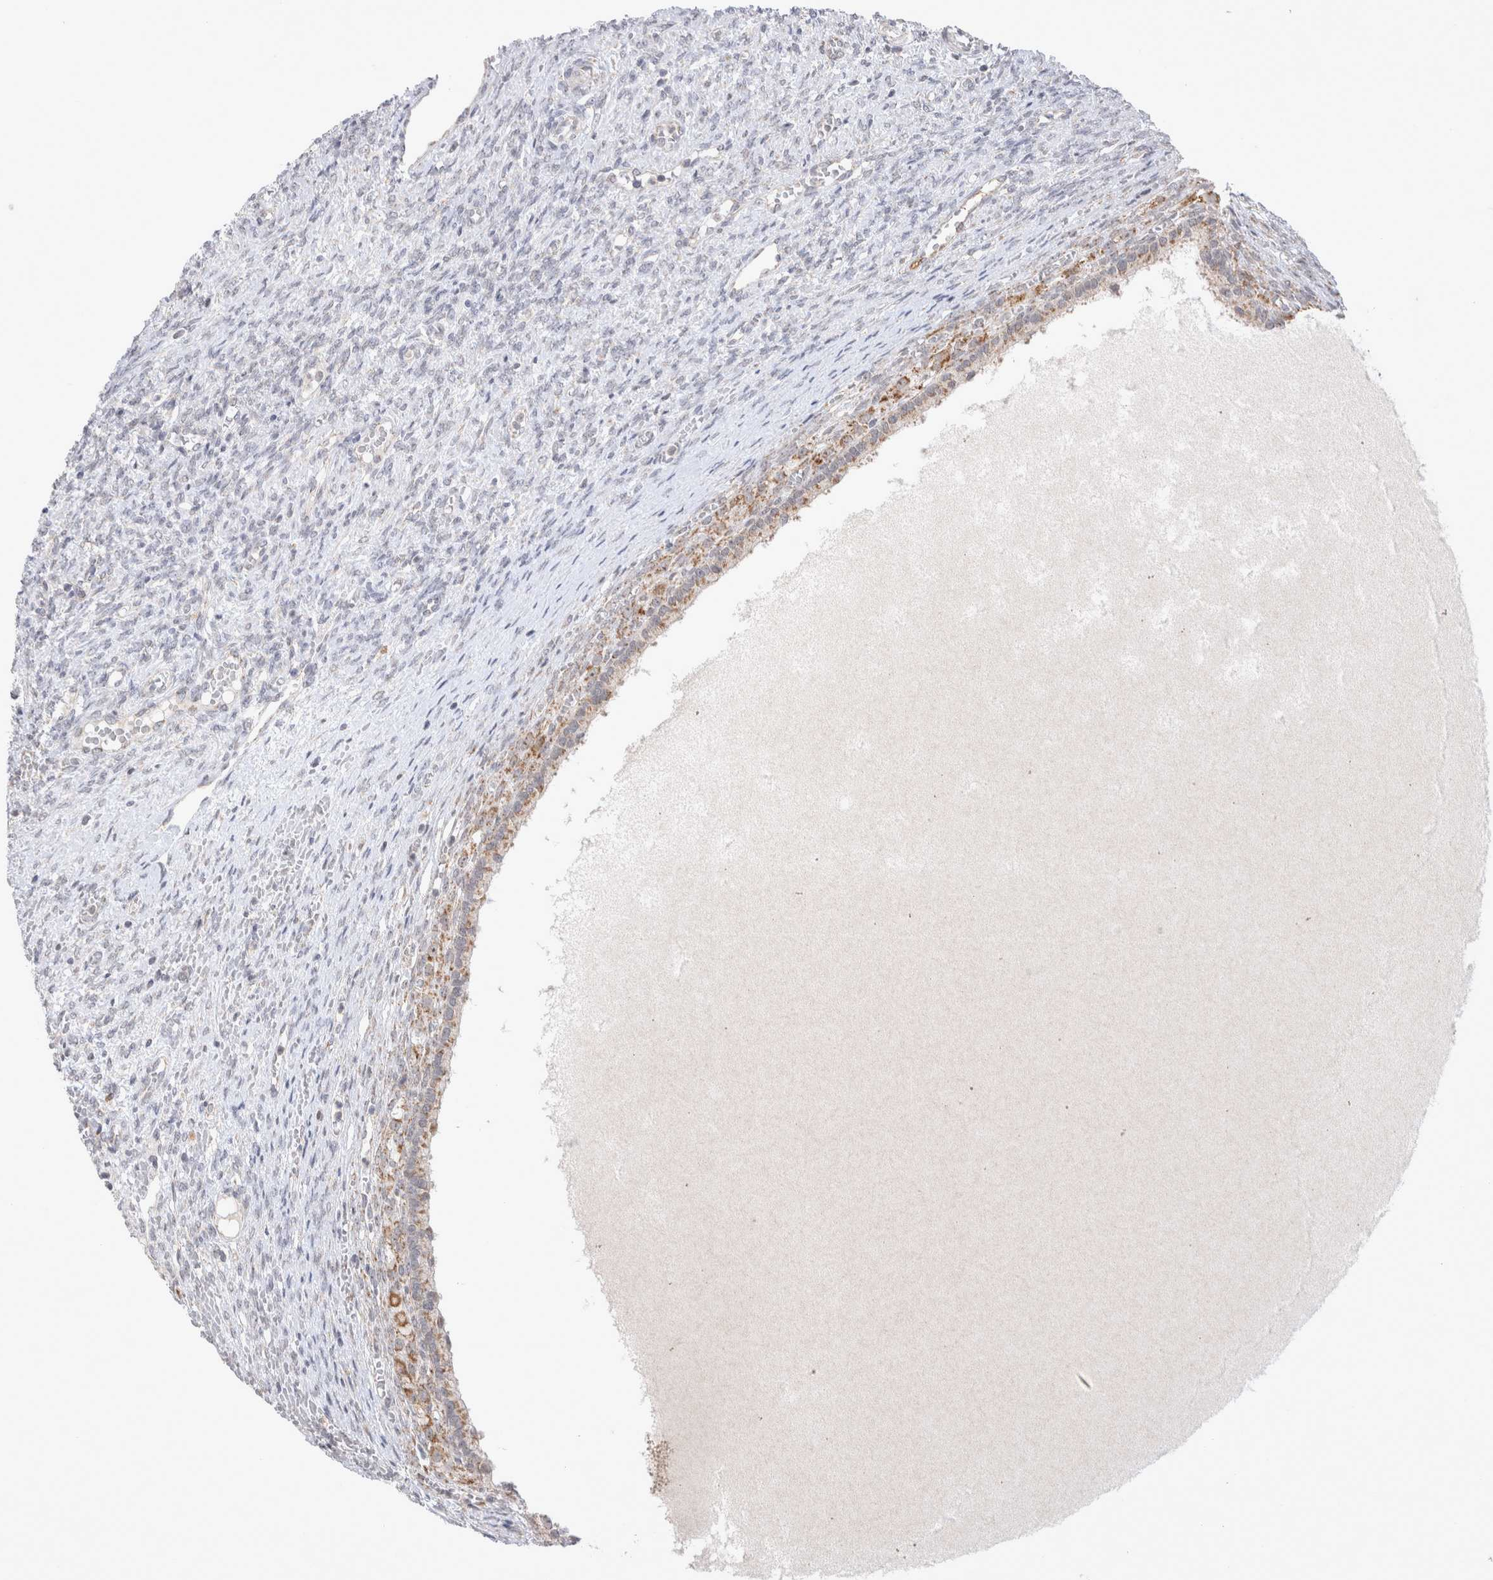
{"staining": {"intensity": "moderate", "quantity": ">75%", "location": "nuclear"}, "tissue": "ovary", "cell_type": "Follicle cells", "image_type": "normal", "snomed": [{"axis": "morphology", "description": "Normal tissue, NOS"}, {"axis": "topography", "description": "Ovary"}], "caption": "Immunohistochemistry histopathology image of benign human ovary stained for a protein (brown), which reveals medium levels of moderate nuclear staining in about >75% of follicle cells.", "gene": "MRPL37", "patient": {"sex": "female", "age": 41}}